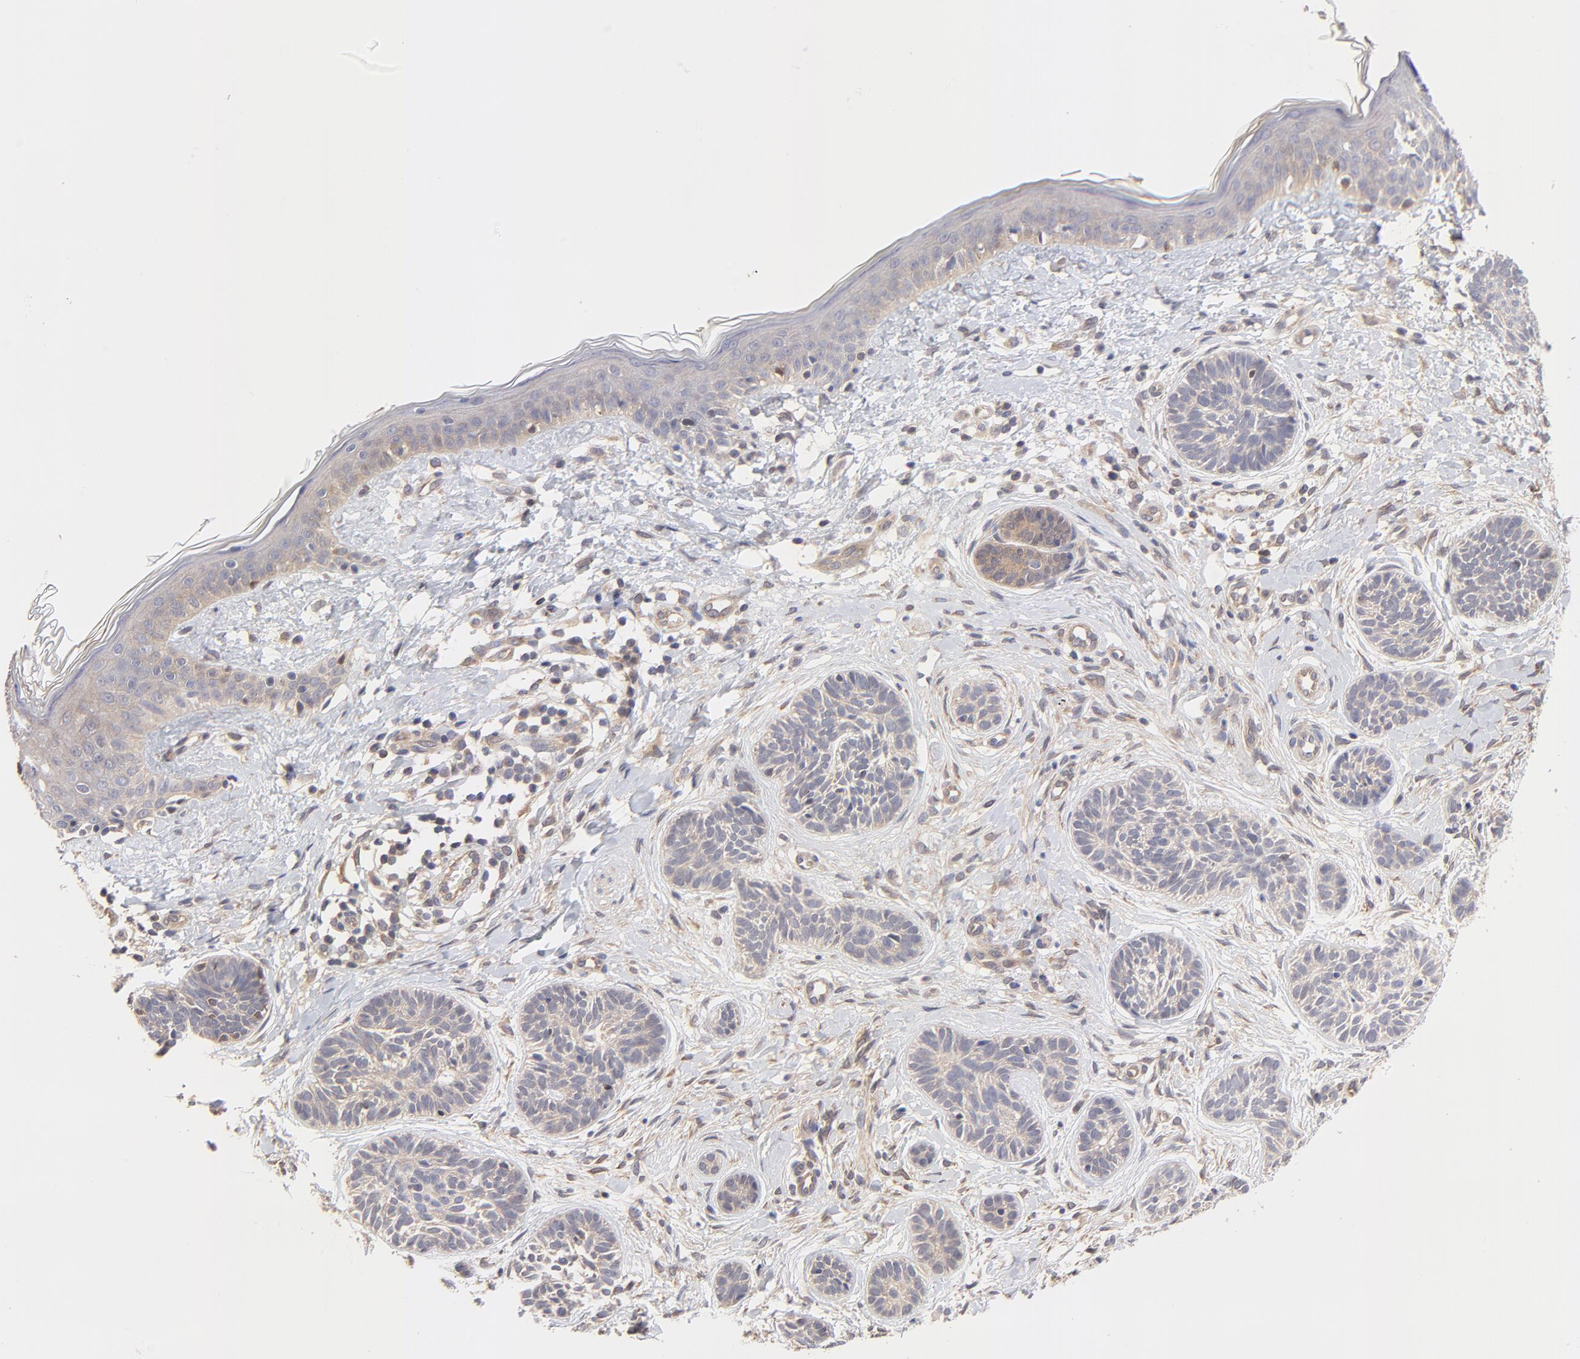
{"staining": {"intensity": "weak", "quantity": ">75%", "location": "cytoplasmic/membranous"}, "tissue": "skin cancer", "cell_type": "Tumor cells", "image_type": "cancer", "snomed": [{"axis": "morphology", "description": "Normal tissue, NOS"}, {"axis": "morphology", "description": "Basal cell carcinoma"}, {"axis": "topography", "description": "Skin"}], "caption": "Immunohistochemistry (DAB) staining of human skin cancer (basal cell carcinoma) exhibits weak cytoplasmic/membranous protein expression in approximately >75% of tumor cells.", "gene": "PCMT1", "patient": {"sex": "male", "age": 63}}